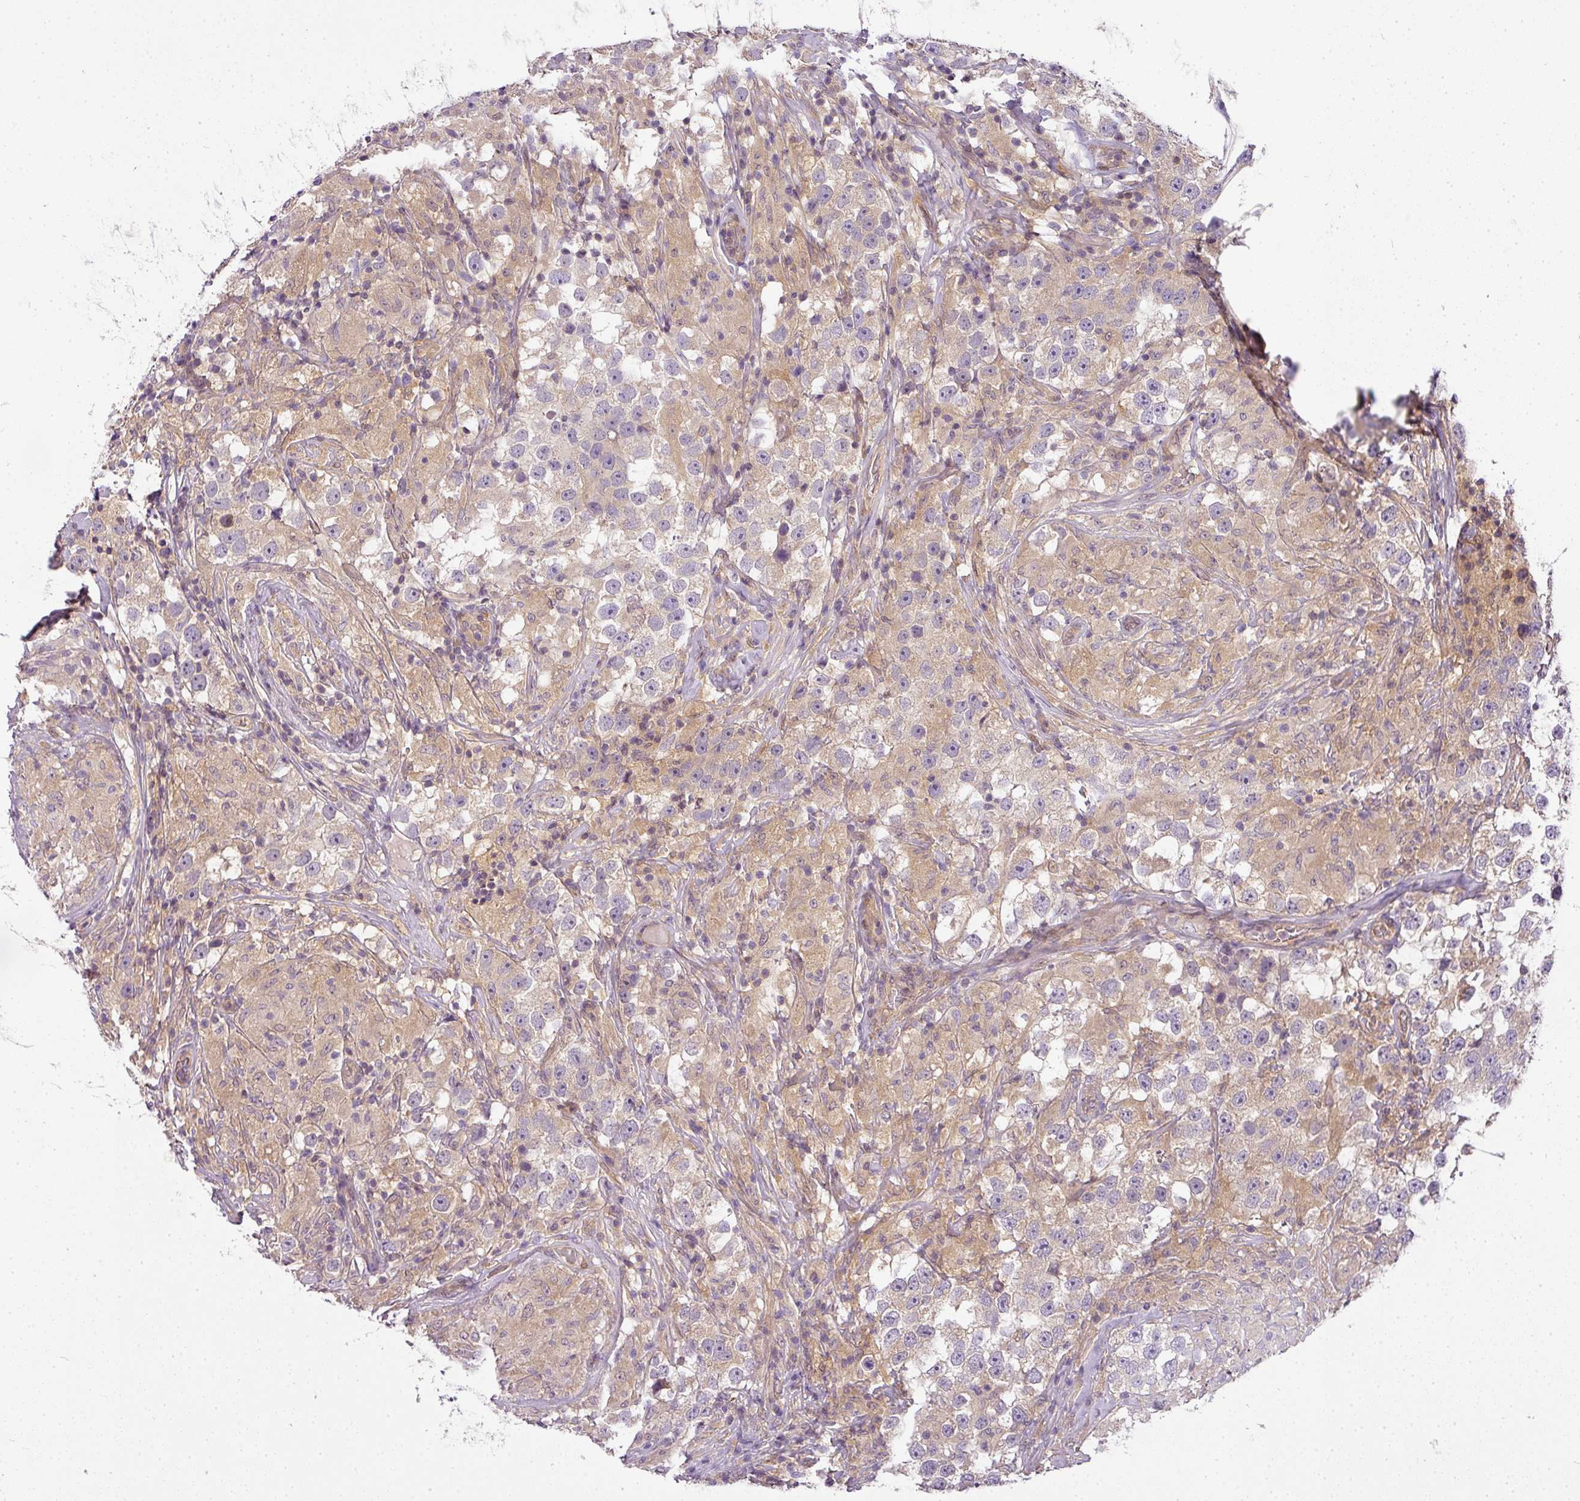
{"staining": {"intensity": "weak", "quantity": "<25%", "location": "cytoplasmic/membranous"}, "tissue": "testis cancer", "cell_type": "Tumor cells", "image_type": "cancer", "snomed": [{"axis": "morphology", "description": "Seminoma, NOS"}, {"axis": "topography", "description": "Testis"}], "caption": "Immunohistochemical staining of testis cancer shows no significant positivity in tumor cells.", "gene": "ADH5", "patient": {"sex": "male", "age": 46}}